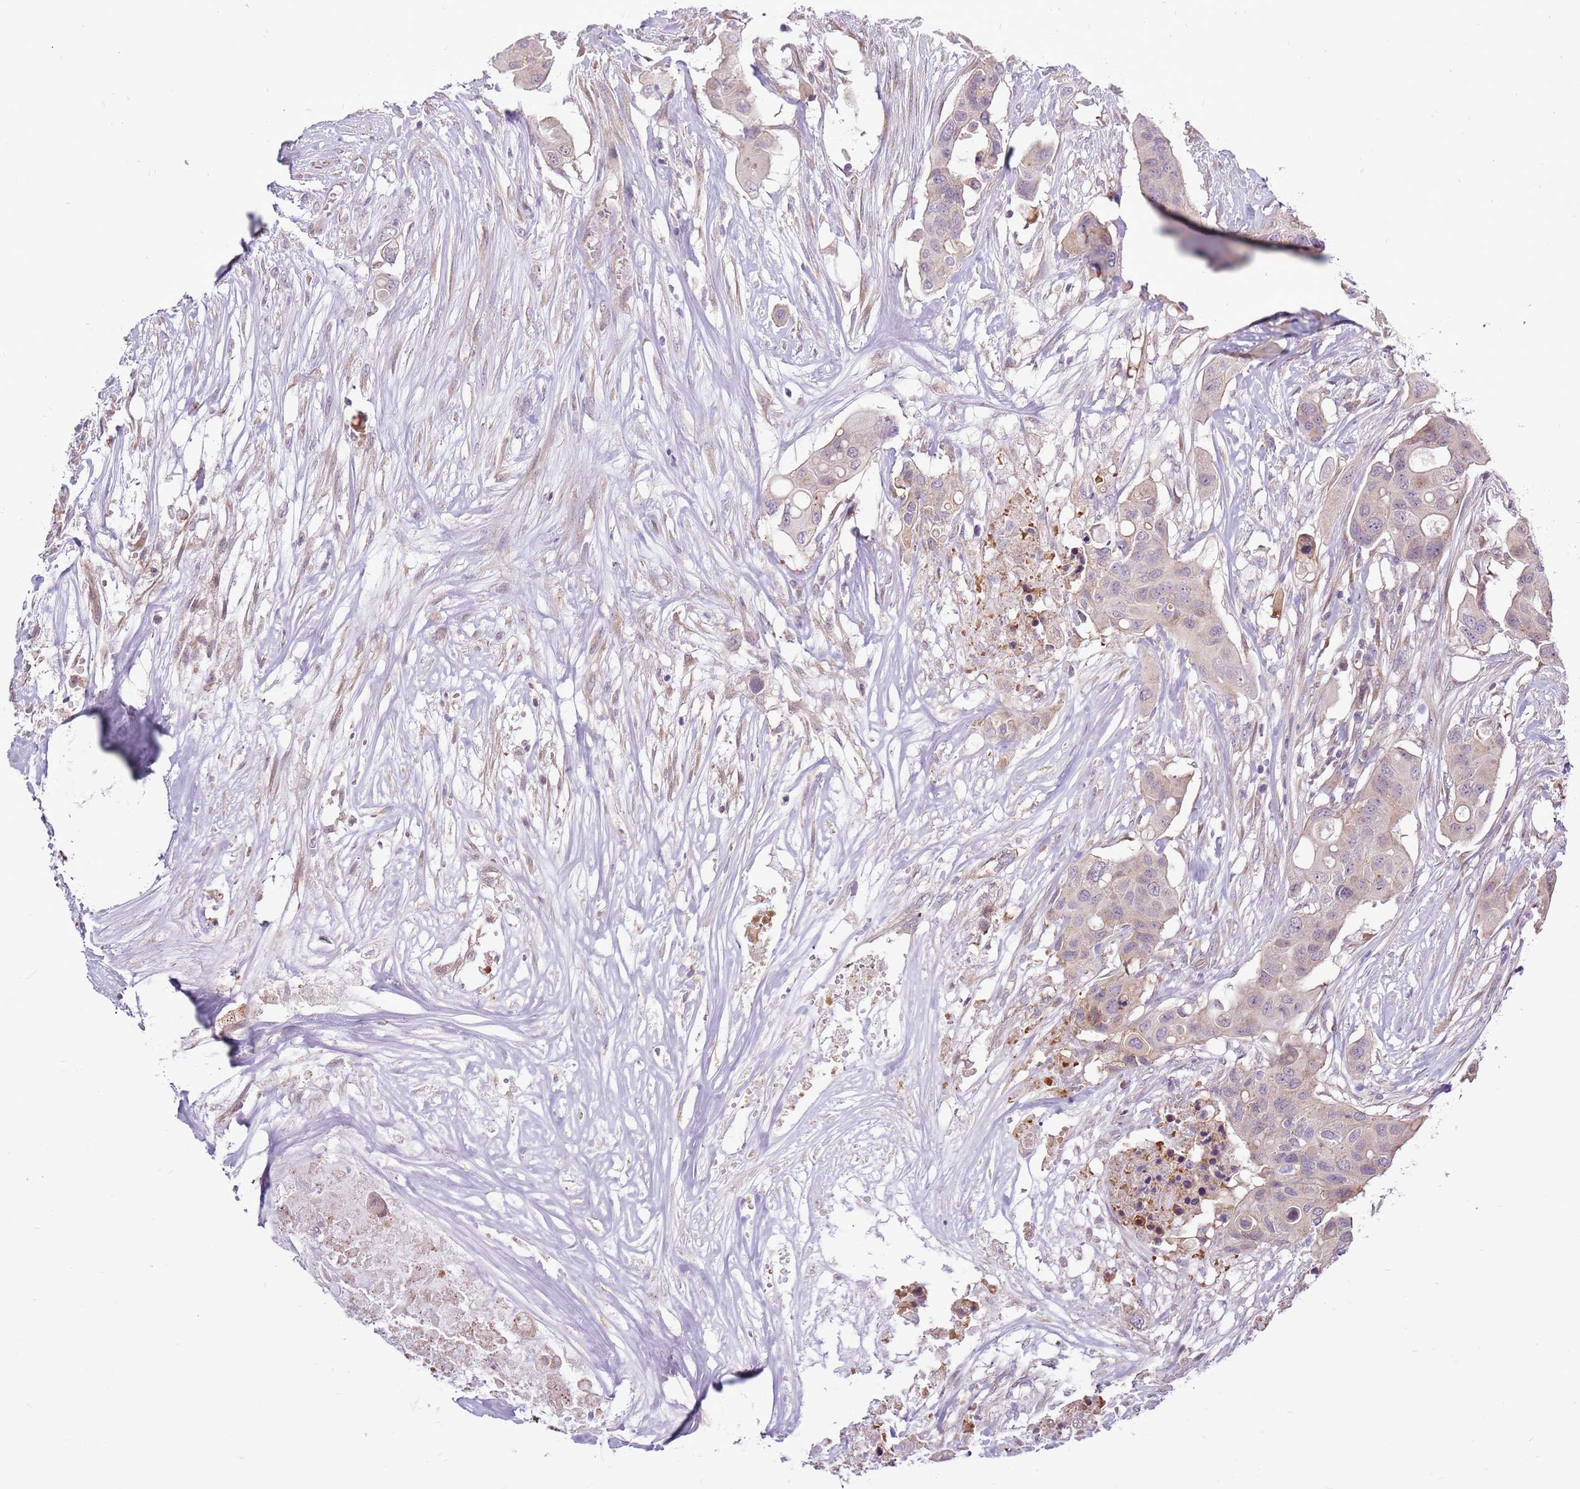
{"staining": {"intensity": "negative", "quantity": "none", "location": "none"}, "tissue": "colorectal cancer", "cell_type": "Tumor cells", "image_type": "cancer", "snomed": [{"axis": "morphology", "description": "Adenocarcinoma, NOS"}, {"axis": "topography", "description": "Colon"}], "caption": "Micrograph shows no protein staining in tumor cells of adenocarcinoma (colorectal) tissue.", "gene": "UGGT2", "patient": {"sex": "male", "age": 77}}